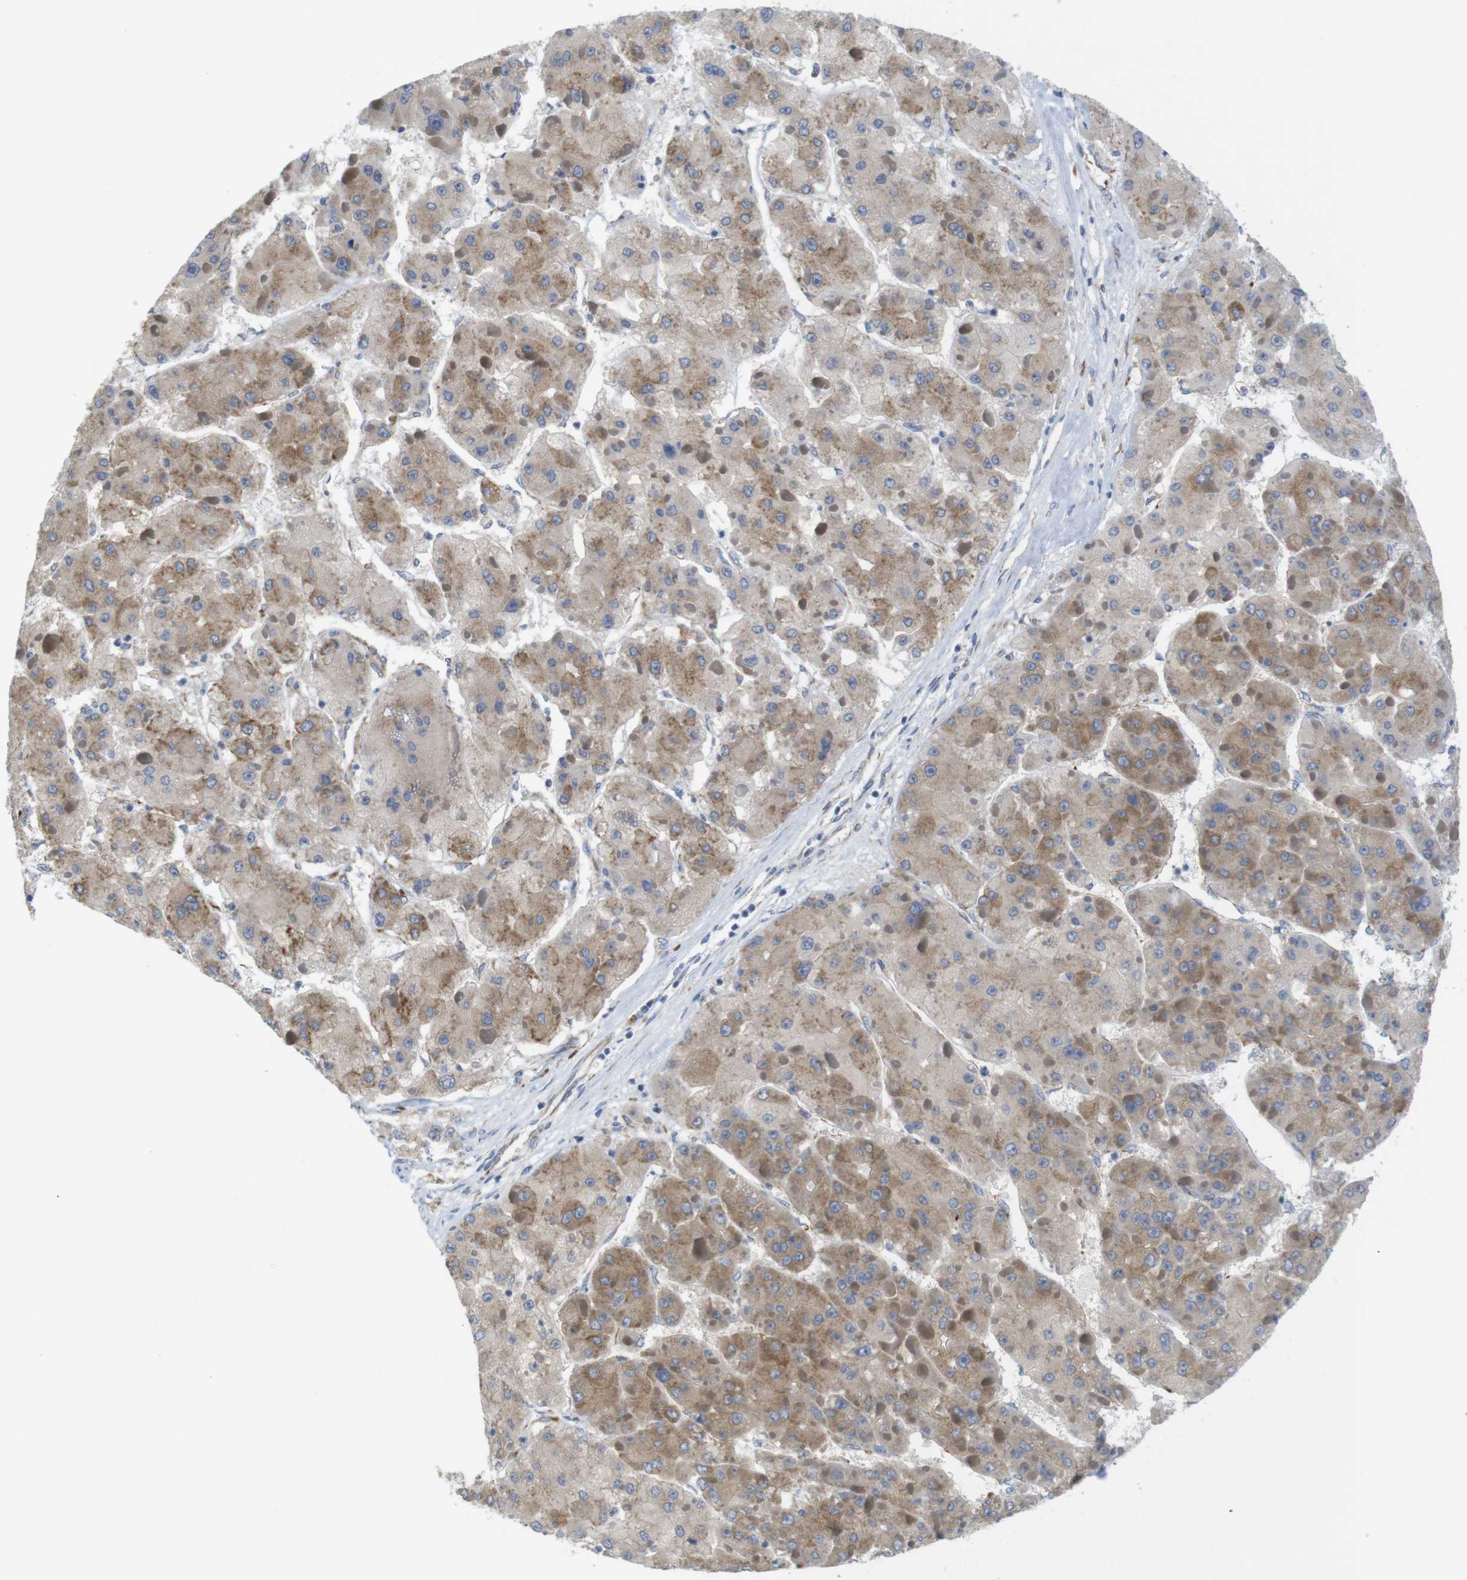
{"staining": {"intensity": "moderate", "quantity": ">75%", "location": "cytoplasmic/membranous"}, "tissue": "liver cancer", "cell_type": "Tumor cells", "image_type": "cancer", "snomed": [{"axis": "morphology", "description": "Carcinoma, Hepatocellular, NOS"}, {"axis": "topography", "description": "Liver"}], "caption": "A micrograph of liver cancer stained for a protein demonstrates moderate cytoplasmic/membranous brown staining in tumor cells. The protein is stained brown, and the nuclei are stained in blue (DAB (3,3'-diaminobenzidine) IHC with brightfield microscopy, high magnification).", "gene": "PCNX2", "patient": {"sex": "female", "age": 73}}